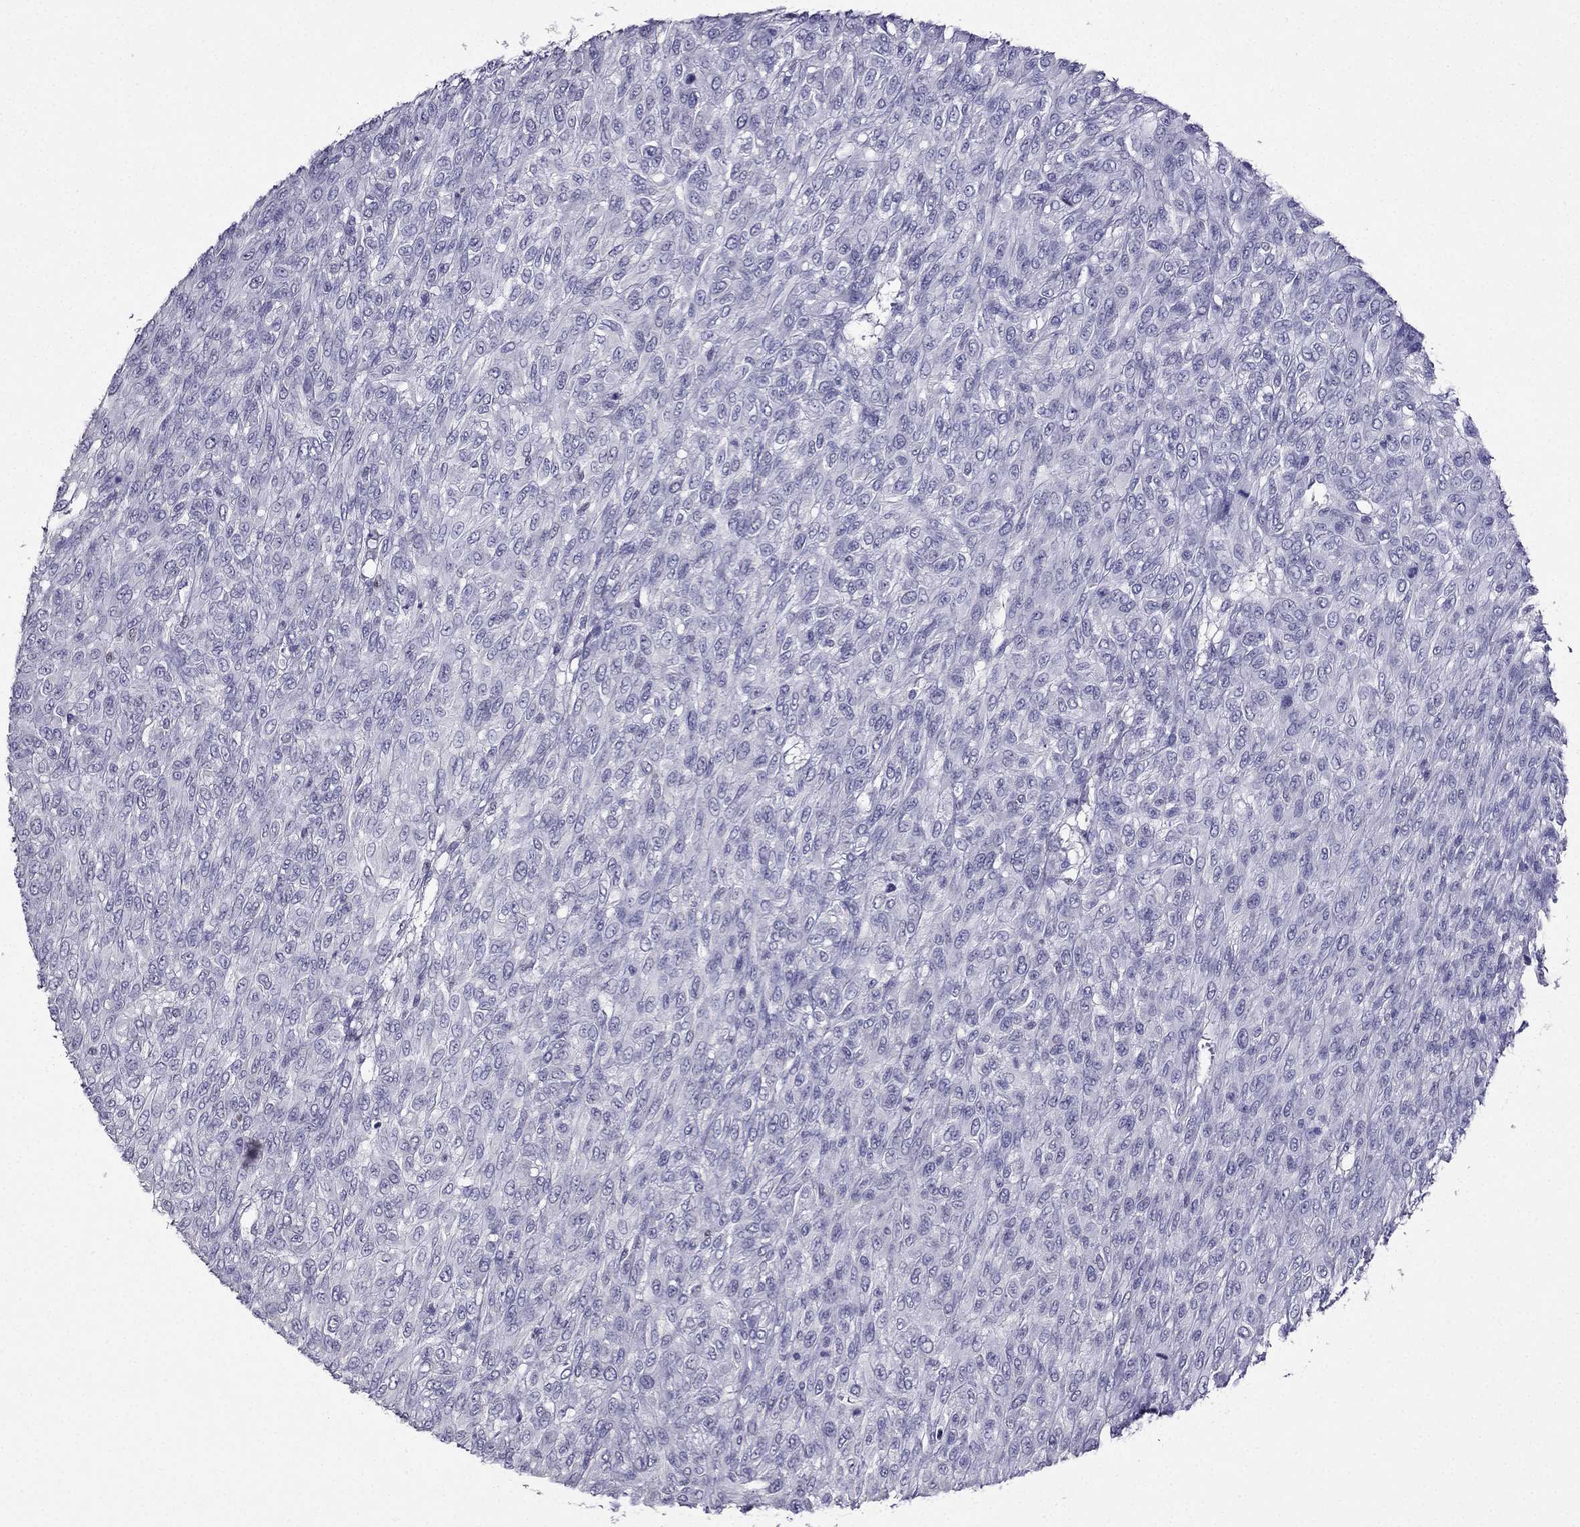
{"staining": {"intensity": "negative", "quantity": "none", "location": "none"}, "tissue": "renal cancer", "cell_type": "Tumor cells", "image_type": "cancer", "snomed": [{"axis": "morphology", "description": "Adenocarcinoma, NOS"}, {"axis": "topography", "description": "Kidney"}], "caption": "A high-resolution photomicrograph shows IHC staining of adenocarcinoma (renal), which shows no significant positivity in tumor cells. (DAB (3,3'-diaminobenzidine) immunohistochemistry, high magnification).", "gene": "ARID3A", "patient": {"sex": "male", "age": 58}}